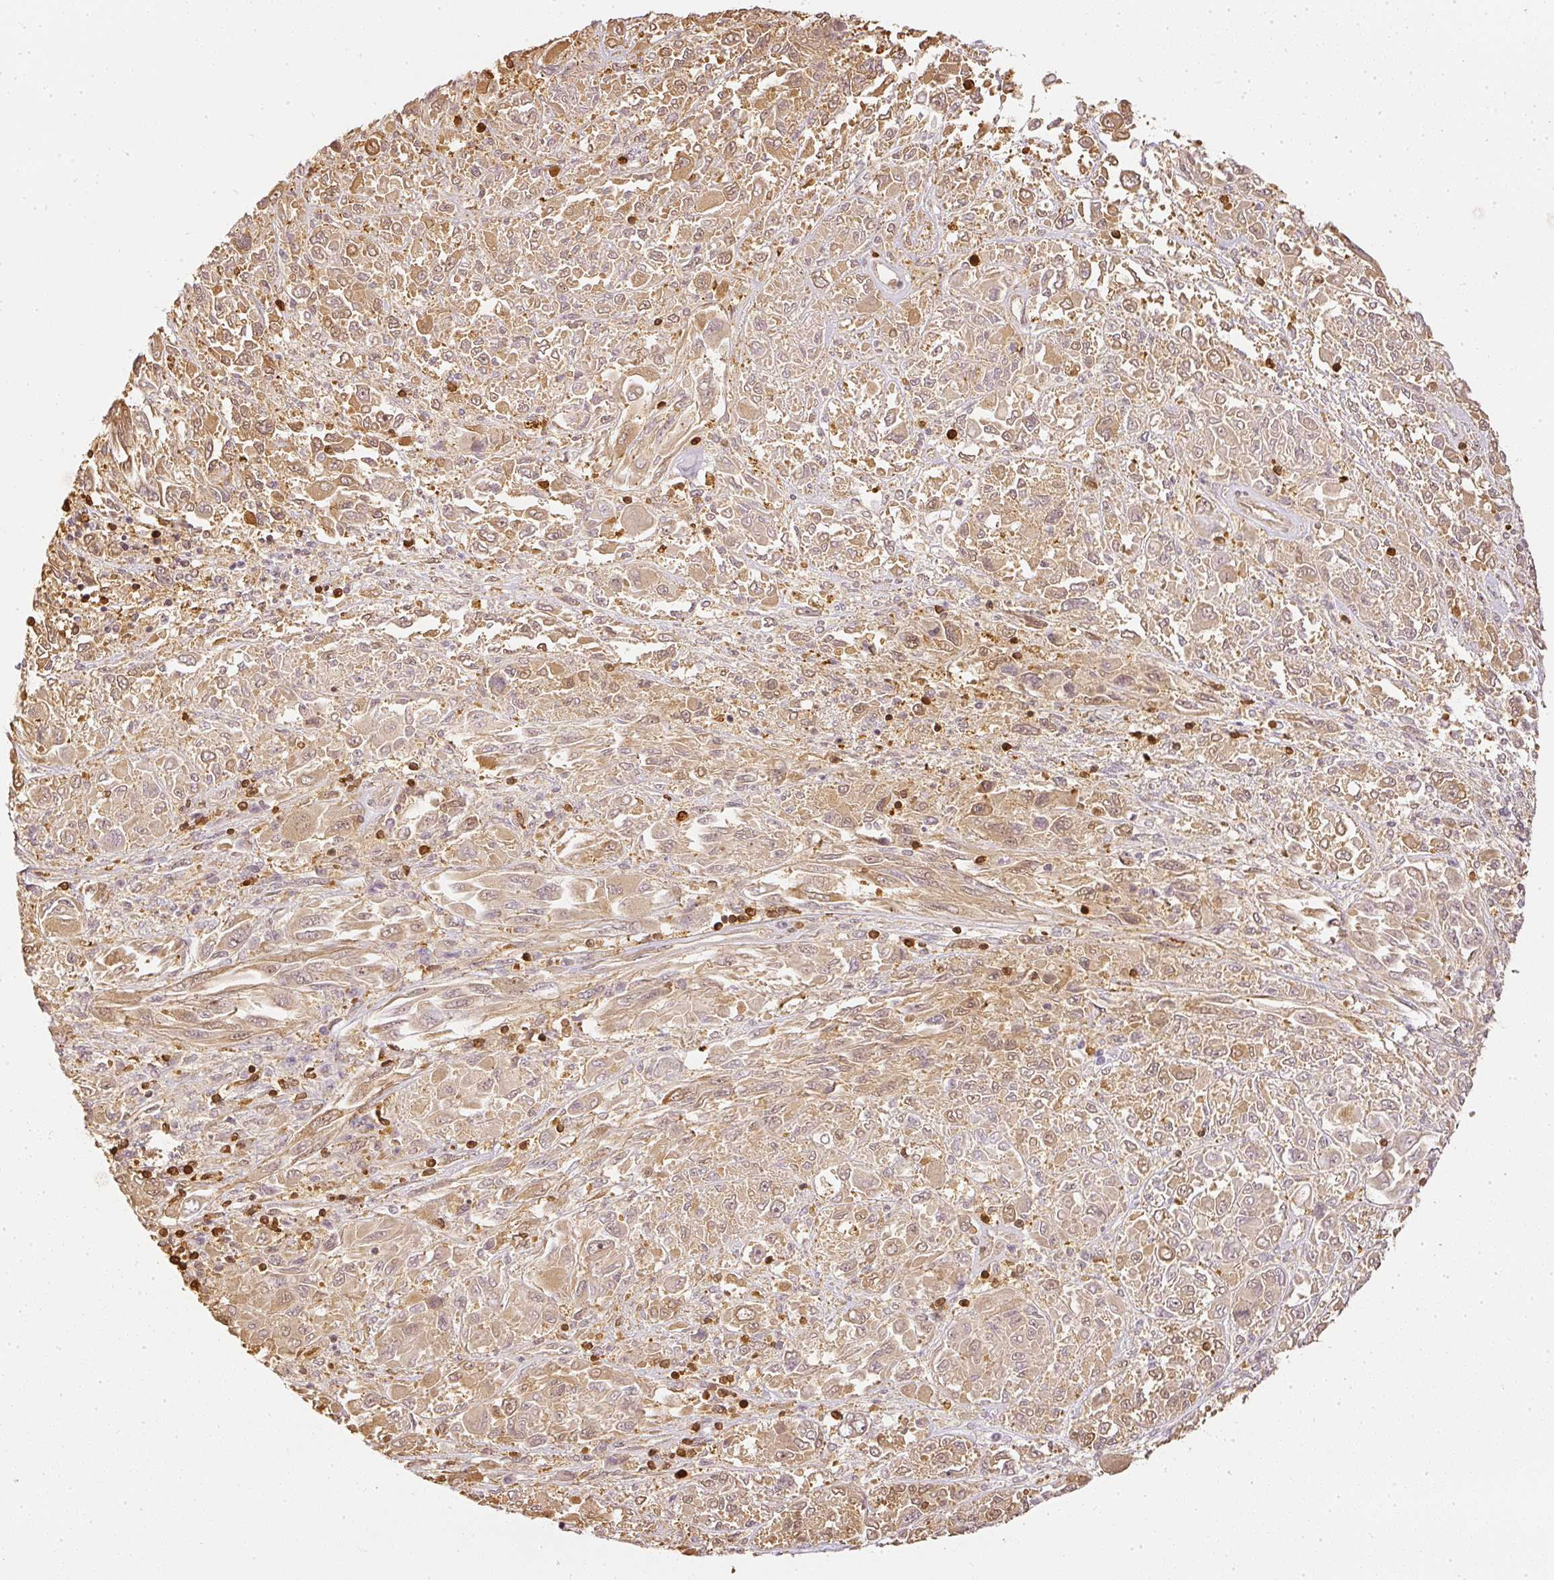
{"staining": {"intensity": "moderate", "quantity": ">75%", "location": "cytoplasmic/membranous"}, "tissue": "melanoma", "cell_type": "Tumor cells", "image_type": "cancer", "snomed": [{"axis": "morphology", "description": "Malignant melanoma, NOS"}, {"axis": "topography", "description": "Skin"}], "caption": "Protein expression analysis of melanoma shows moderate cytoplasmic/membranous expression in about >75% of tumor cells. (Stains: DAB (3,3'-diaminobenzidine) in brown, nuclei in blue, Microscopy: brightfield microscopy at high magnification).", "gene": "PFN1", "patient": {"sex": "female", "age": 91}}